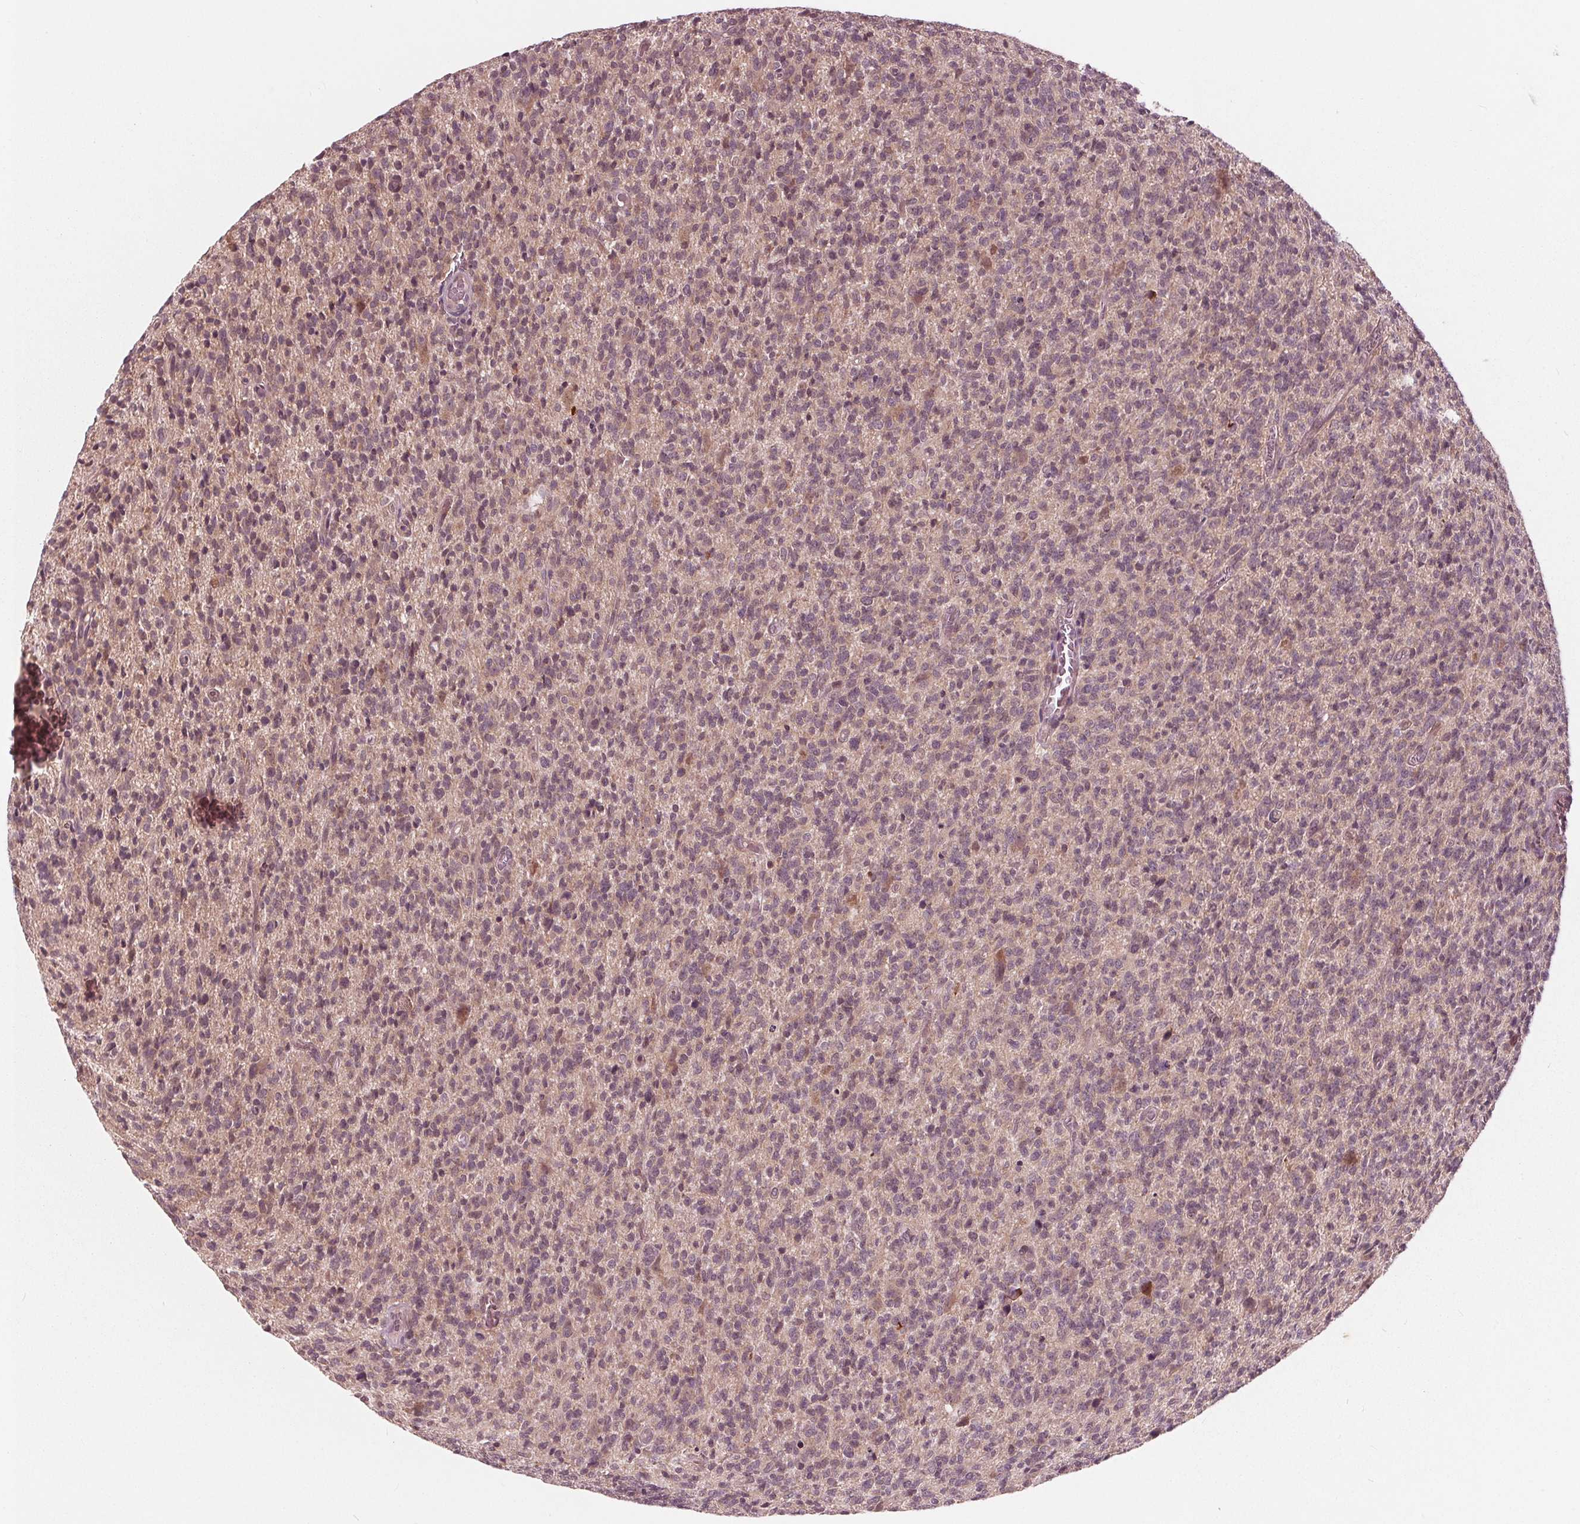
{"staining": {"intensity": "weak", "quantity": ">75%", "location": "cytoplasmic/membranous"}, "tissue": "glioma", "cell_type": "Tumor cells", "image_type": "cancer", "snomed": [{"axis": "morphology", "description": "Glioma, malignant, High grade"}, {"axis": "topography", "description": "Brain"}], "caption": "Protein analysis of glioma tissue displays weak cytoplasmic/membranous positivity in about >75% of tumor cells. Ihc stains the protein in brown and the nuclei are stained blue.", "gene": "UBALD1", "patient": {"sex": "male", "age": 76}}